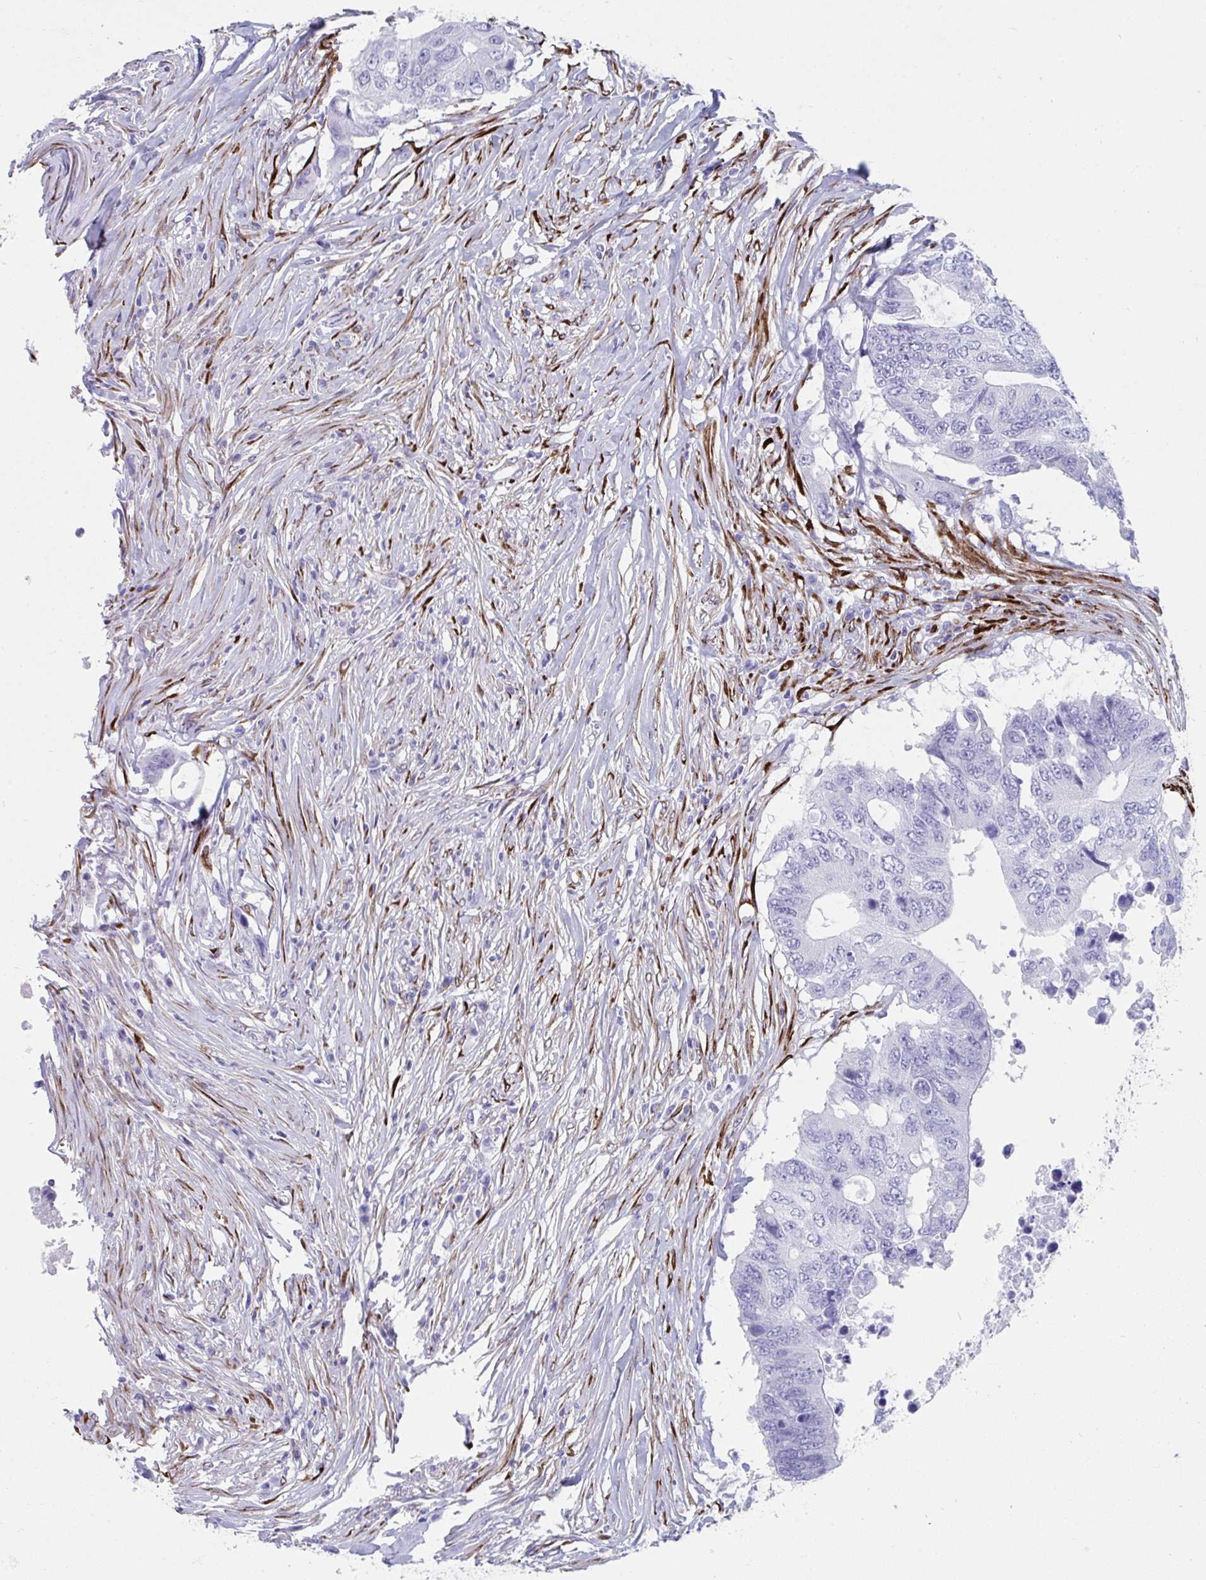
{"staining": {"intensity": "negative", "quantity": "none", "location": "none"}, "tissue": "colorectal cancer", "cell_type": "Tumor cells", "image_type": "cancer", "snomed": [{"axis": "morphology", "description": "Adenocarcinoma, NOS"}, {"axis": "topography", "description": "Colon"}], "caption": "The photomicrograph reveals no significant expression in tumor cells of colorectal cancer (adenocarcinoma).", "gene": "GRXCR2", "patient": {"sex": "male", "age": 71}}